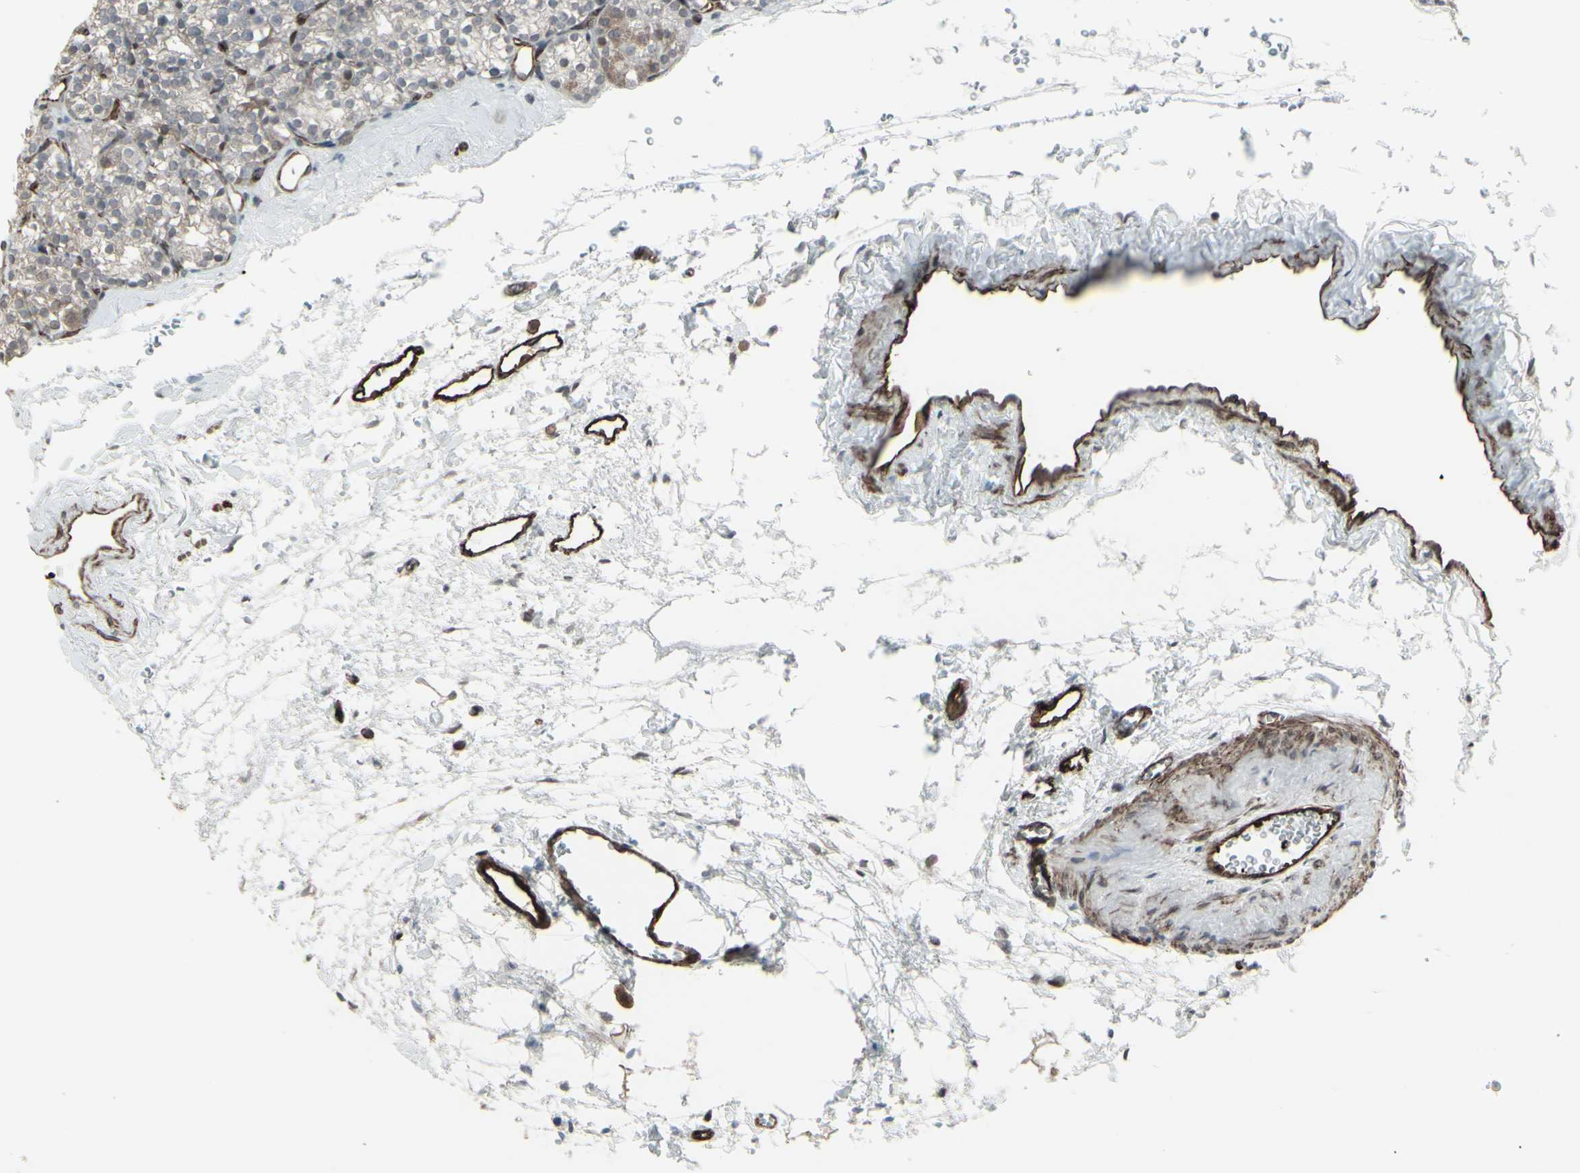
{"staining": {"intensity": "weak", "quantity": "25%-75%", "location": "cytoplasmic/membranous"}, "tissue": "parathyroid gland", "cell_type": "Glandular cells", "image_type": "normal", "snomed": [{"axis": "morphology", "description": "Normal tissue, NOS"}, {"axis": "topography", "description": "Parathyroid gland"}], "caption": "Protein expression analysis of benign parathyroid gland displays weak cytoplasmic/membranous staining in about 25%-75% of glandular cells. The staining was performed using DAB to visualize the protein expression in brown, while the nuclei were stained in blue with hematoxylin (Magnification: 20x).", "gene": "DTX3L", "patient": {"sex": "female", "age": 64}}